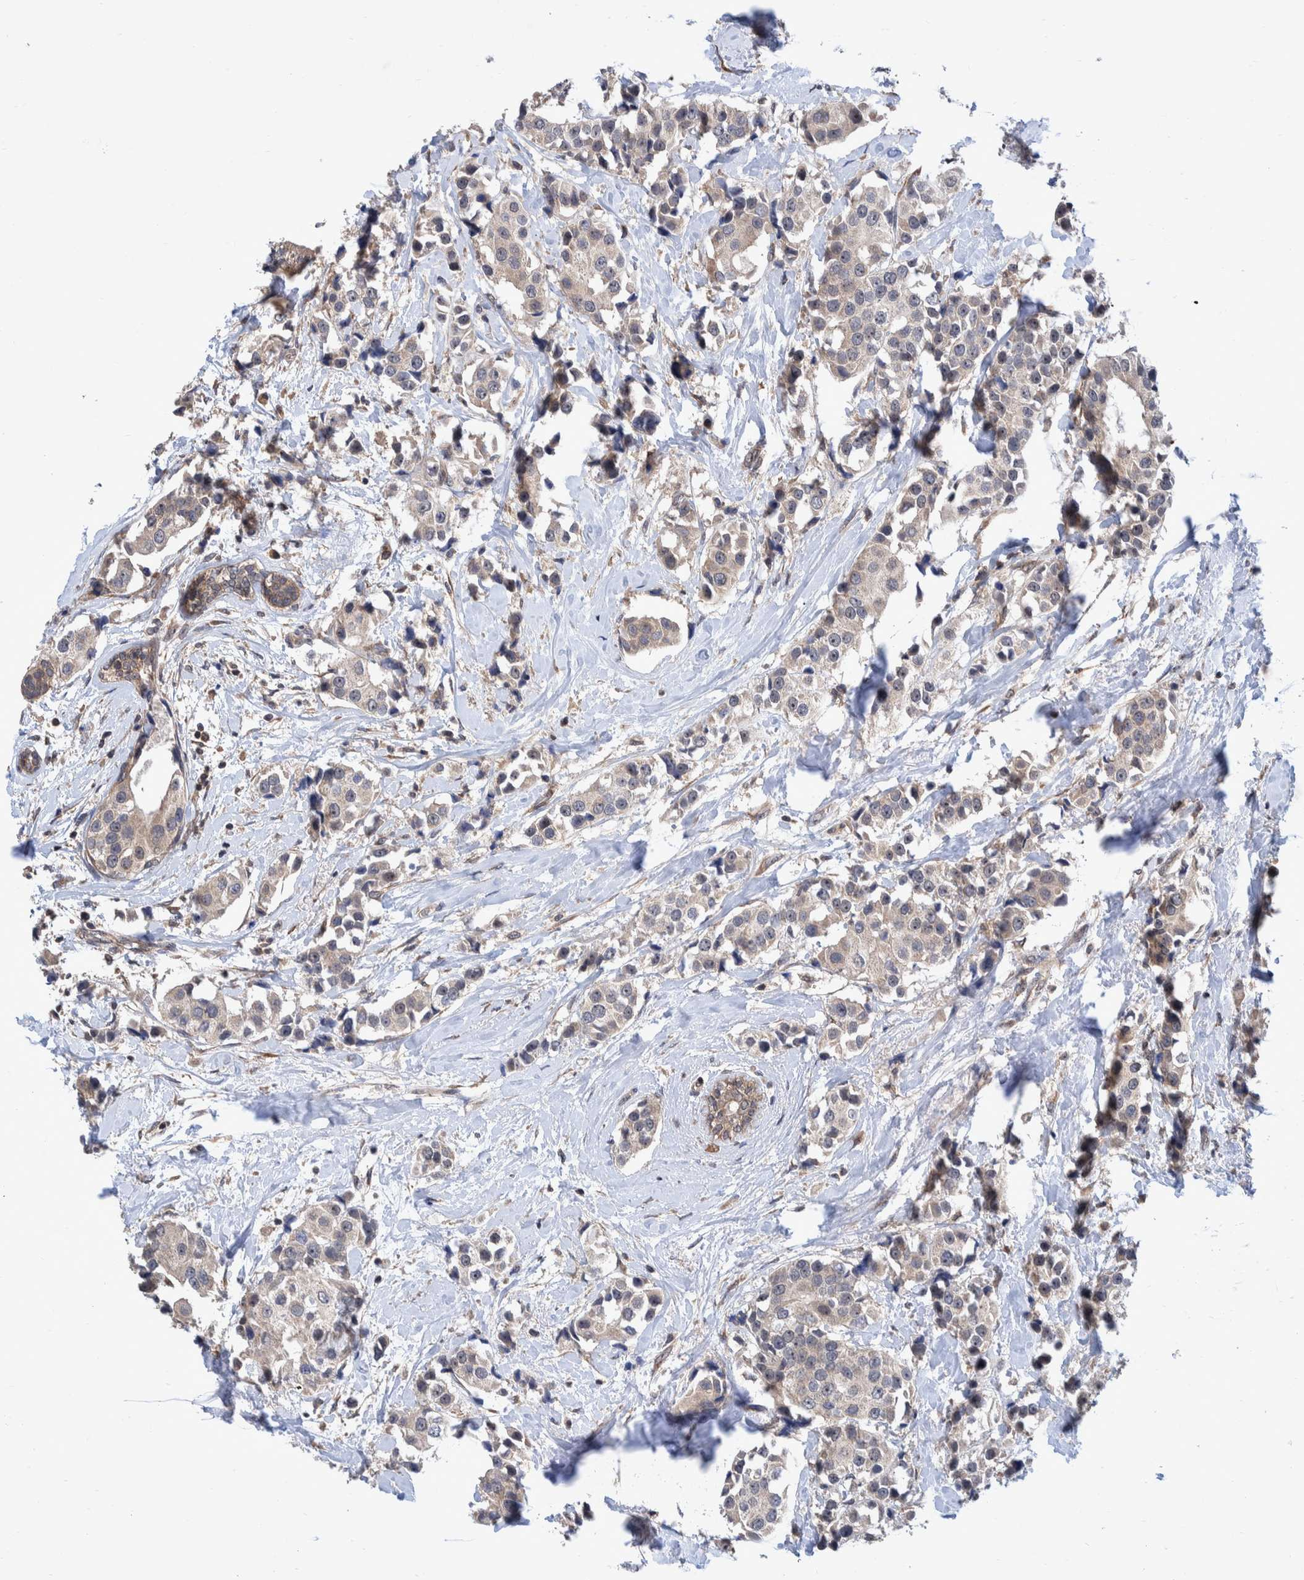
{"staining": {"intensity": "weak", "quantity": "<25%", "location": "cytoplasmic/membranous"}, "tissue": "breast cancer", "cell_type": "Tumor cells", "image_type": "cancer", "snomed": [{"axis": "morphology", "description": "Normal tissue, NOS"}, {"axis": "morphology", "description": "Duct carcinoma"}, {"axis": "topography", "description": "Breast"}], "caption": "Tumor cells show no significant protein positivity in infiltrating ductal carcinoma (breast). Brightfield microscopy of immunohistochemistry stained with DAB (3,3'-diaminobenzidine) (brown) and hematoxylin (blue), captured at high magnification.", "gene": "PLPBP", "patient": {"sex": "female", "age": 39}}